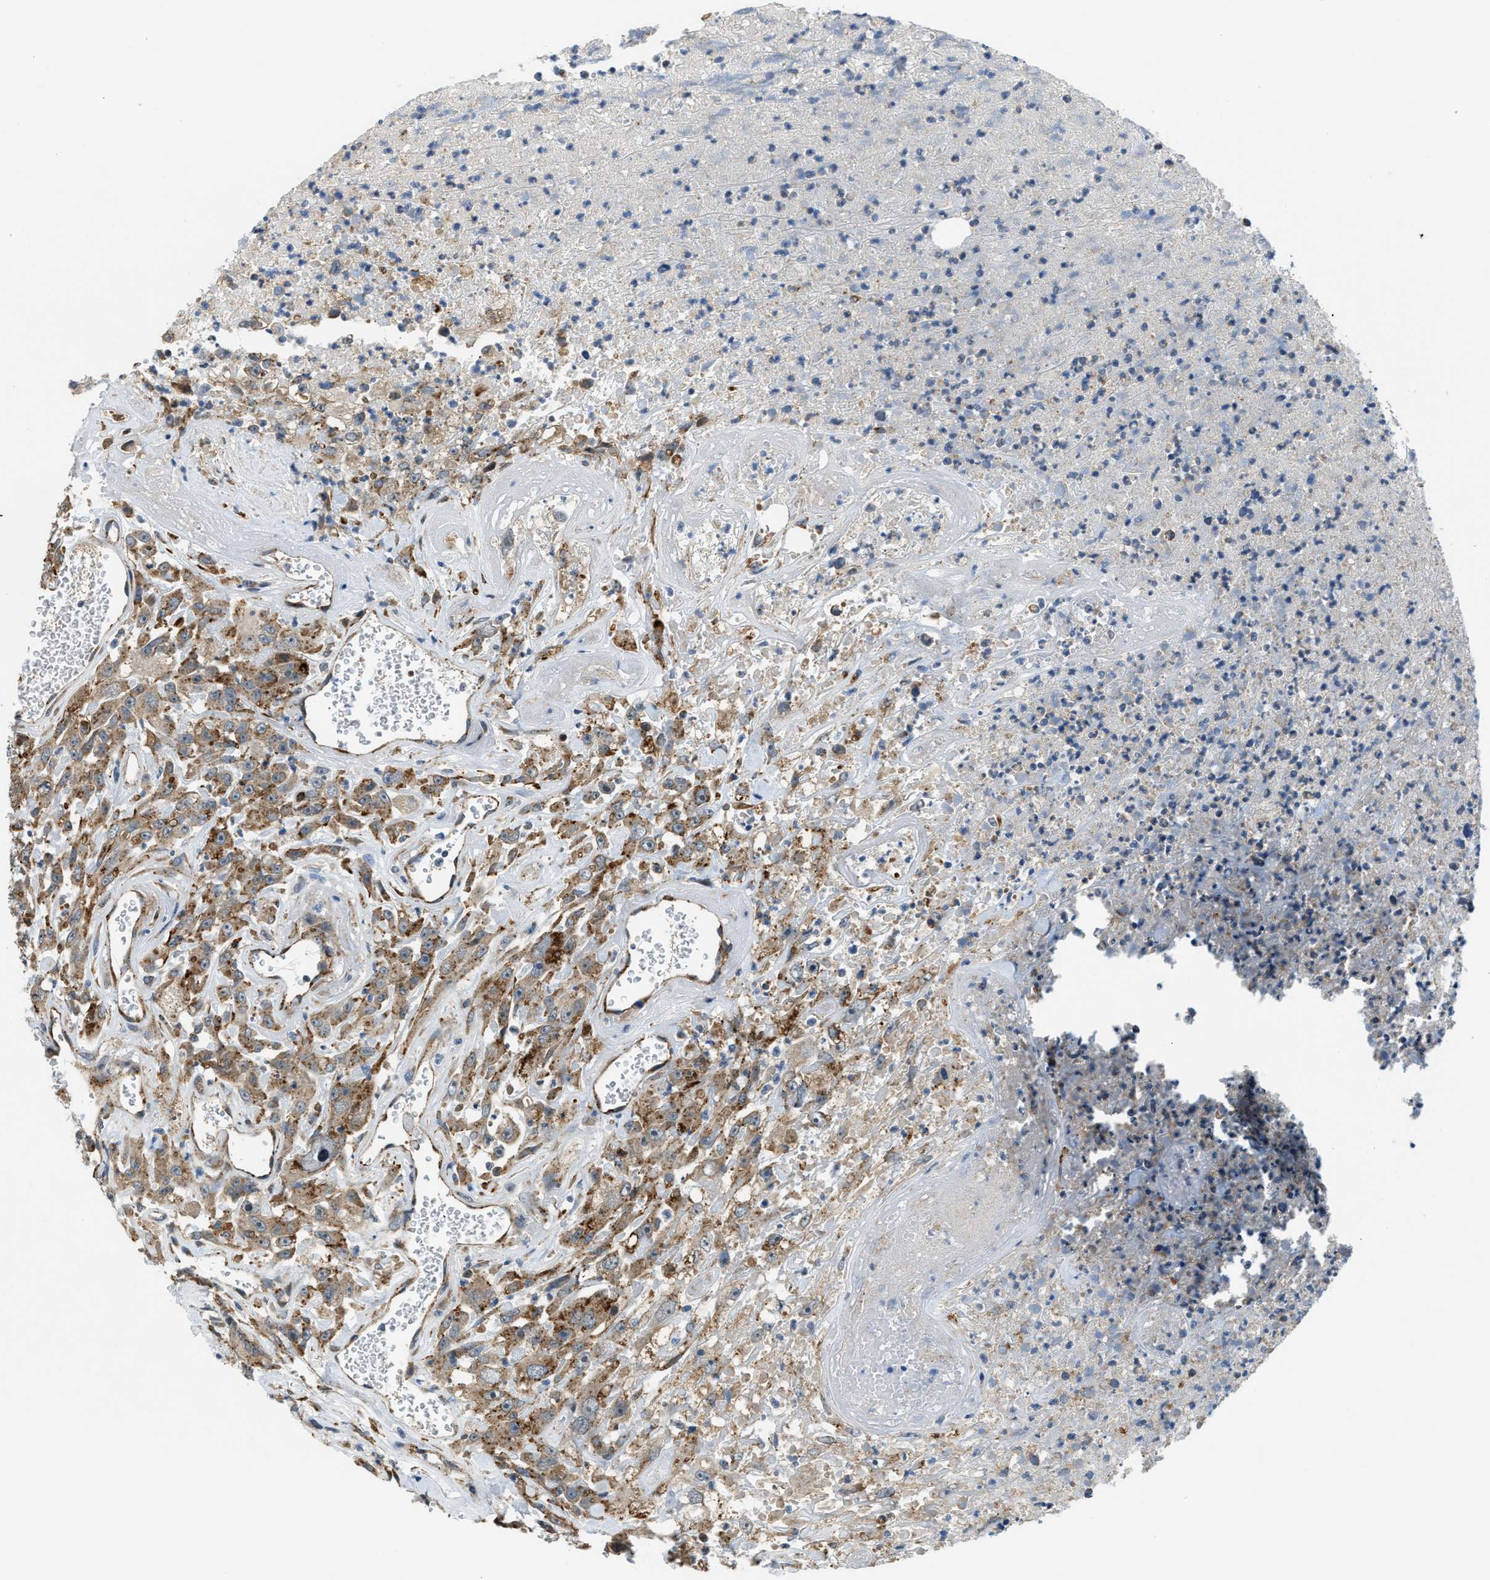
{"staining": {"intensity": "moderate", "quantity": ">75%", "location": "cytoplasmic/membranous"}, "tissue": "urothelial cancer", "cell_type": "Tumor cells", "image_type": "cancer", "snomed": [{"axis": "morphology", "description": "Urothelial carcinoma, High grade"}, {"axis": "topography", "description": "Urinary bladder"}], "caption": "Immunohistochemistry micrograph of human urothelial cancer stained for a protein (brown), which exhibits medium levels of moderate cytoplasmic/membranous expression in approximately >75% of tumor cells.", "gene": "STARD3NL", "patient": {"sex": "male", "age": 46}}